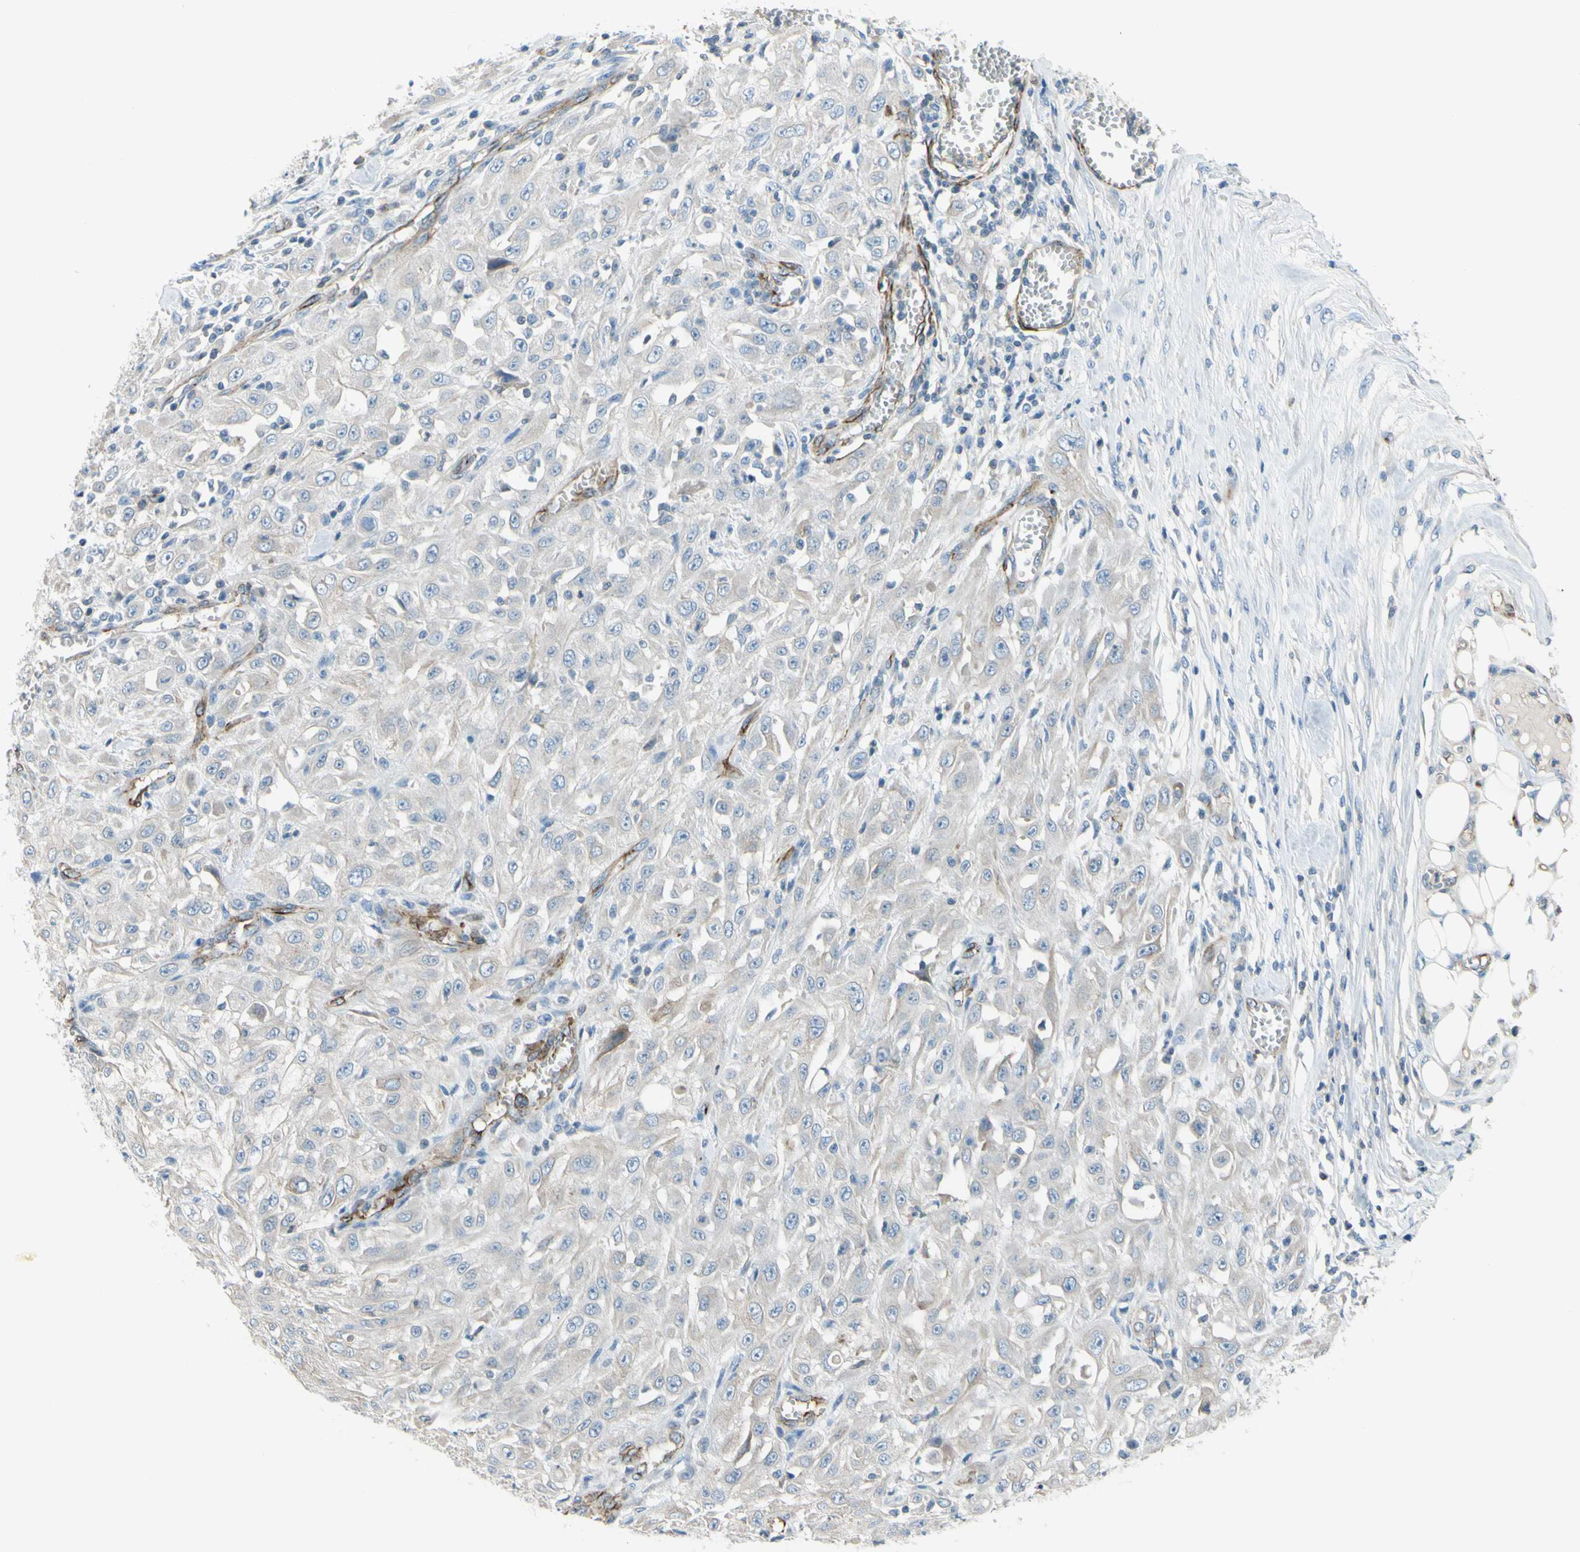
{"staining": {"intensity": "weak", "quantity": "<25%", "location": "cytoplasmic/membranous"}, "tissue": "skin cancer", "cell_type": "Tumor cells", "image_type": "cancer", "snomed": [{"axis": "morphology", "description": "Squamous cell carcinoma, NOS"}, {"axis": "morphology", "description": "Squamous cell carcinoma, metastatic, NOS"}, {"axis": "topography", "description": "Skin"}, {"axis": "topography", "description": "Lymph node"}], "caption": "Immunohistochemistry (IHC) micrograph of skin squamous cell carcinoma stained for a protein (brown), which displays no staining in tumor cells.", "gene": "PRRG2", "patient": {"sex": "male", "age": 75}}